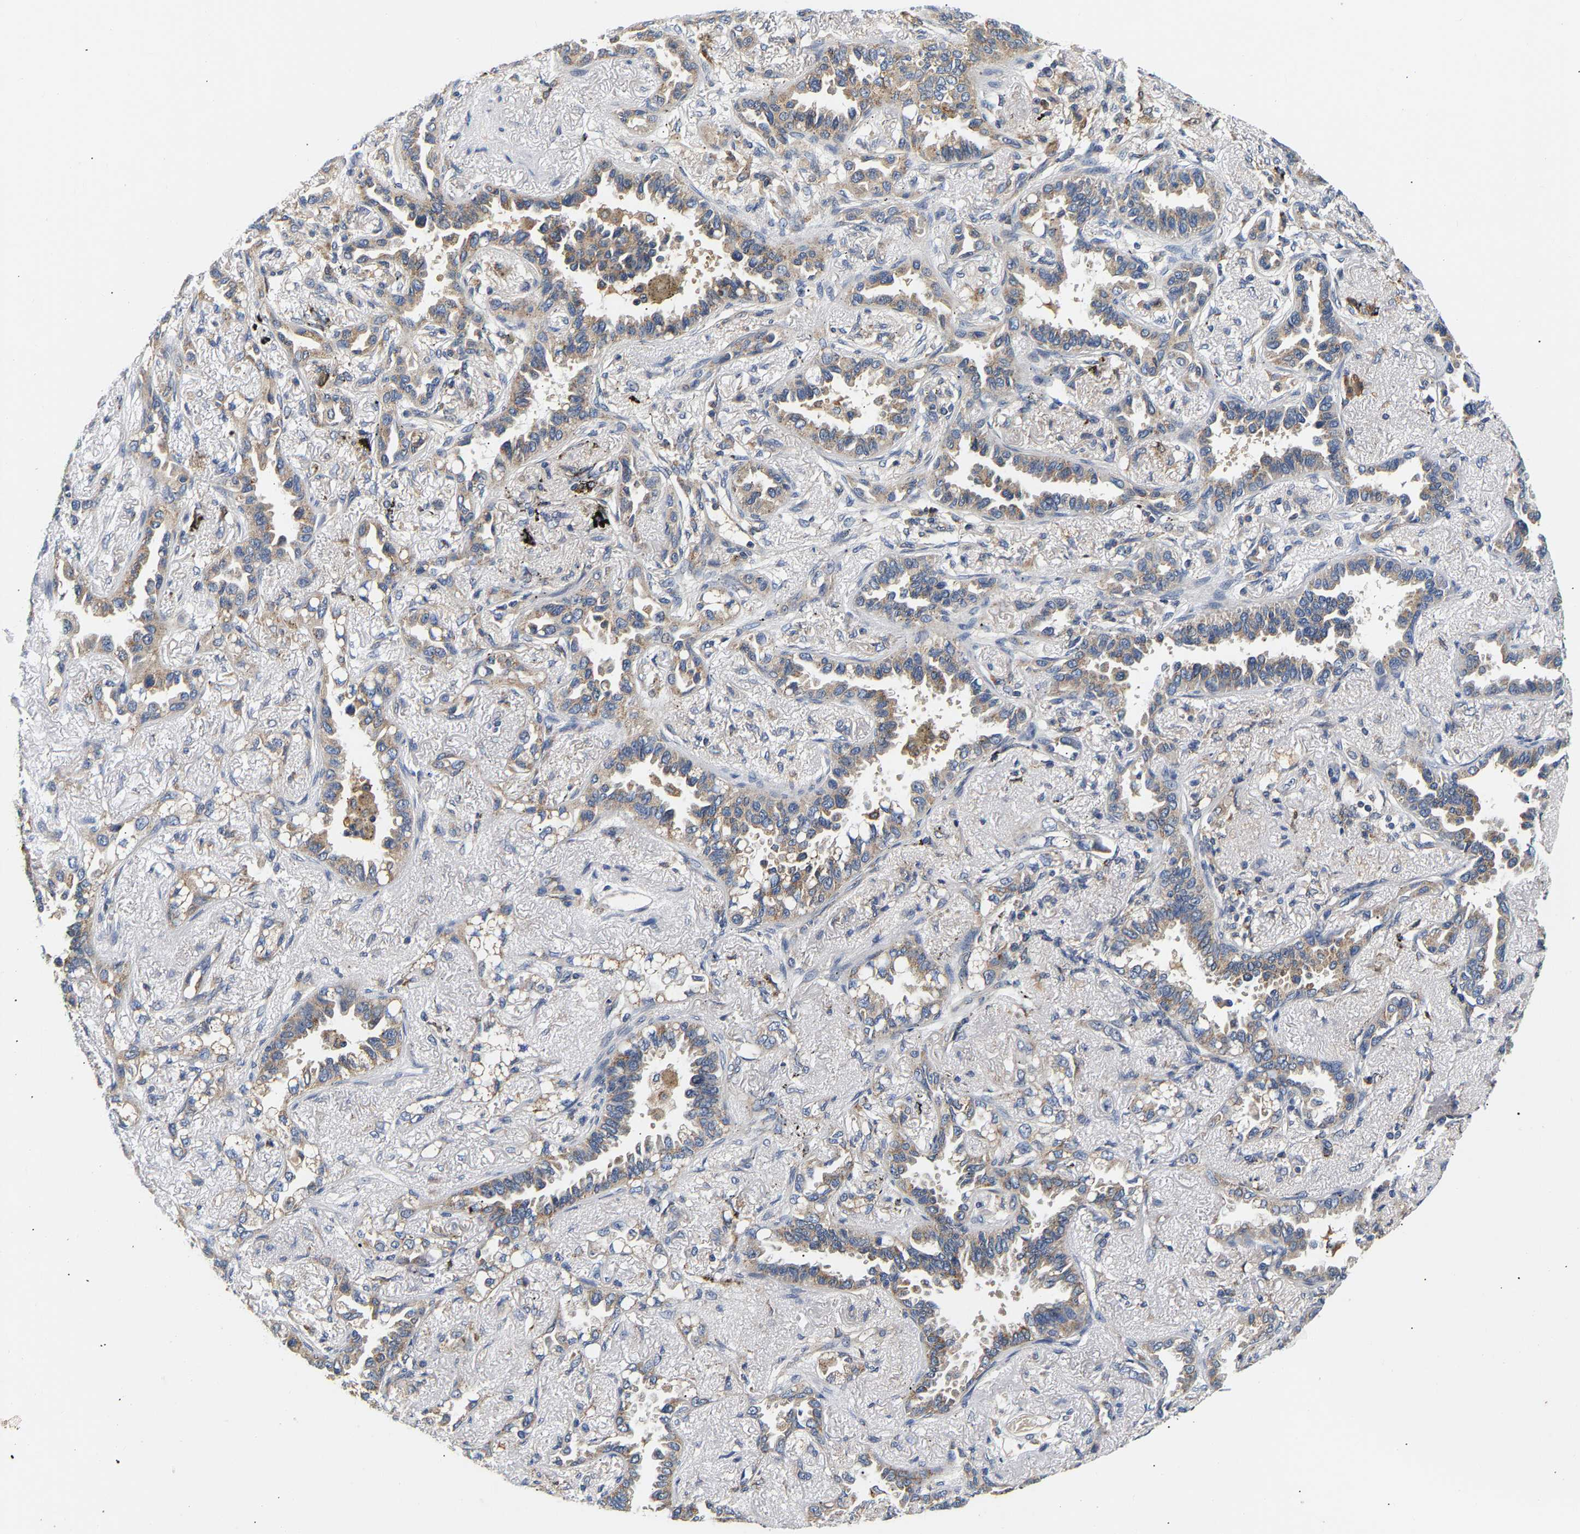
{"staining": {"intensity": "weak", "quantity": ">75%", "location": "cytoplasmic/membranous"}, "tissue": "lung cancer", "cell_type": "Tumor cells", "image_type": "cancer", "snomed": [{"axis": "morphology", "description": "Adenocarcinoma, NOS"}, {"axis": "topography", "description": "Lung"}], "caption": "There is low levels of weak cytoplasmic/membranous expression in tumor cells of lung cancer (adenocarcinoma), as demonstrated by immunohistochemical staining (brown color).", "gene": "PPID", "patient": {"sex": "male", "age": 59}}